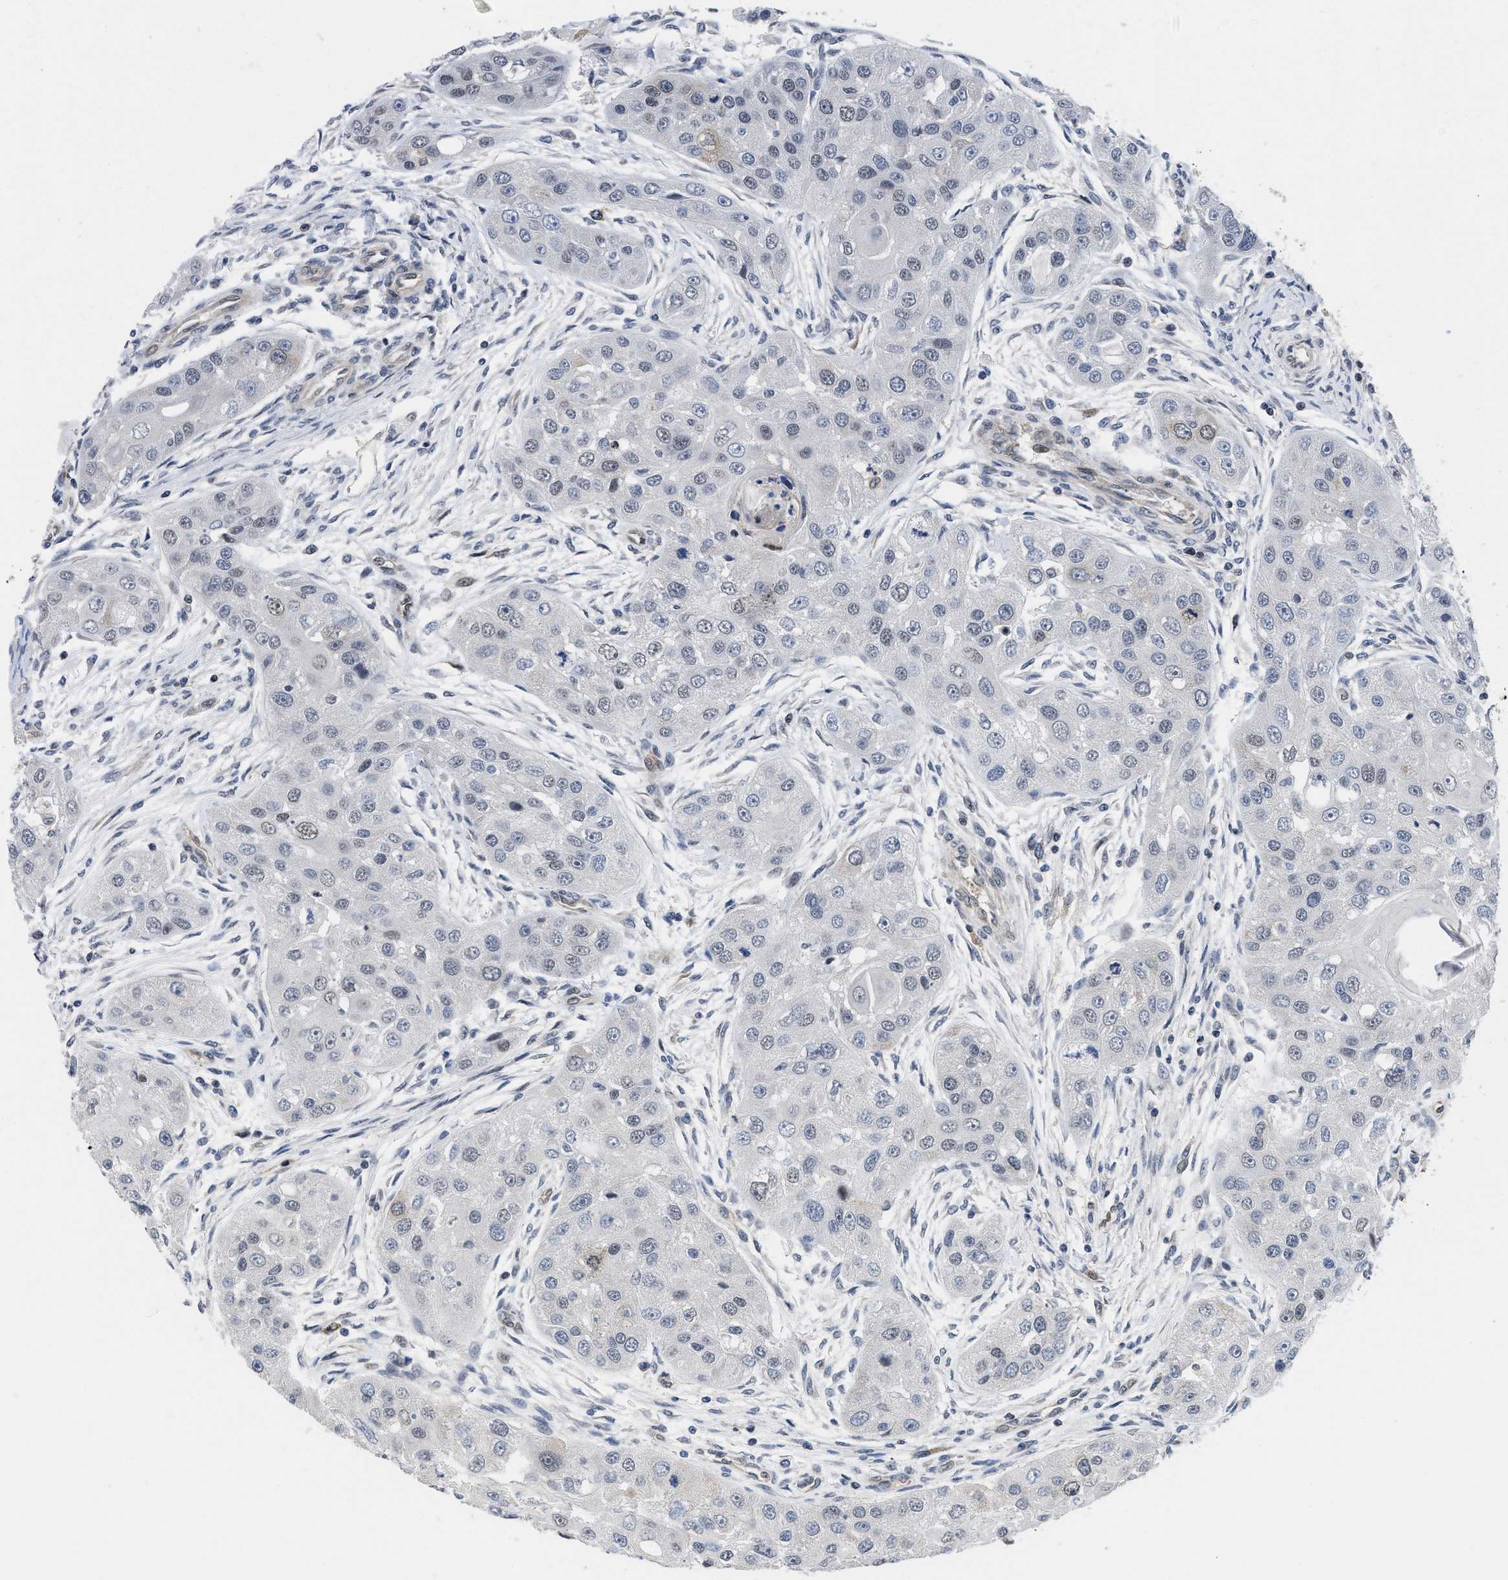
{"staining": {"intensity": "weak", "quantity": "<25%", "location": "nuclear"}, "tissue": "head and neck cancer", "cell_type": "Tumor cells", "image_type": "cancer", "snomed": [{"axis": "morphology", "description": "Normal tissue, NOS"}, {"axis": "morphology", "description": "Squamous cell carcinoma, NOS"}, {"axis": "topography", "description": "Skeletal muscle"}, {"axis": "topography", "description": "Head-Neck"}], "caption": "An image of human head and neck cancer is negative for staining in tumor cells. (Immunohistochemistry (ihc), brightfield microscopy, high magnification).", "gene": "HIF1A", "patient": {"sex": "male", "age": 51}}